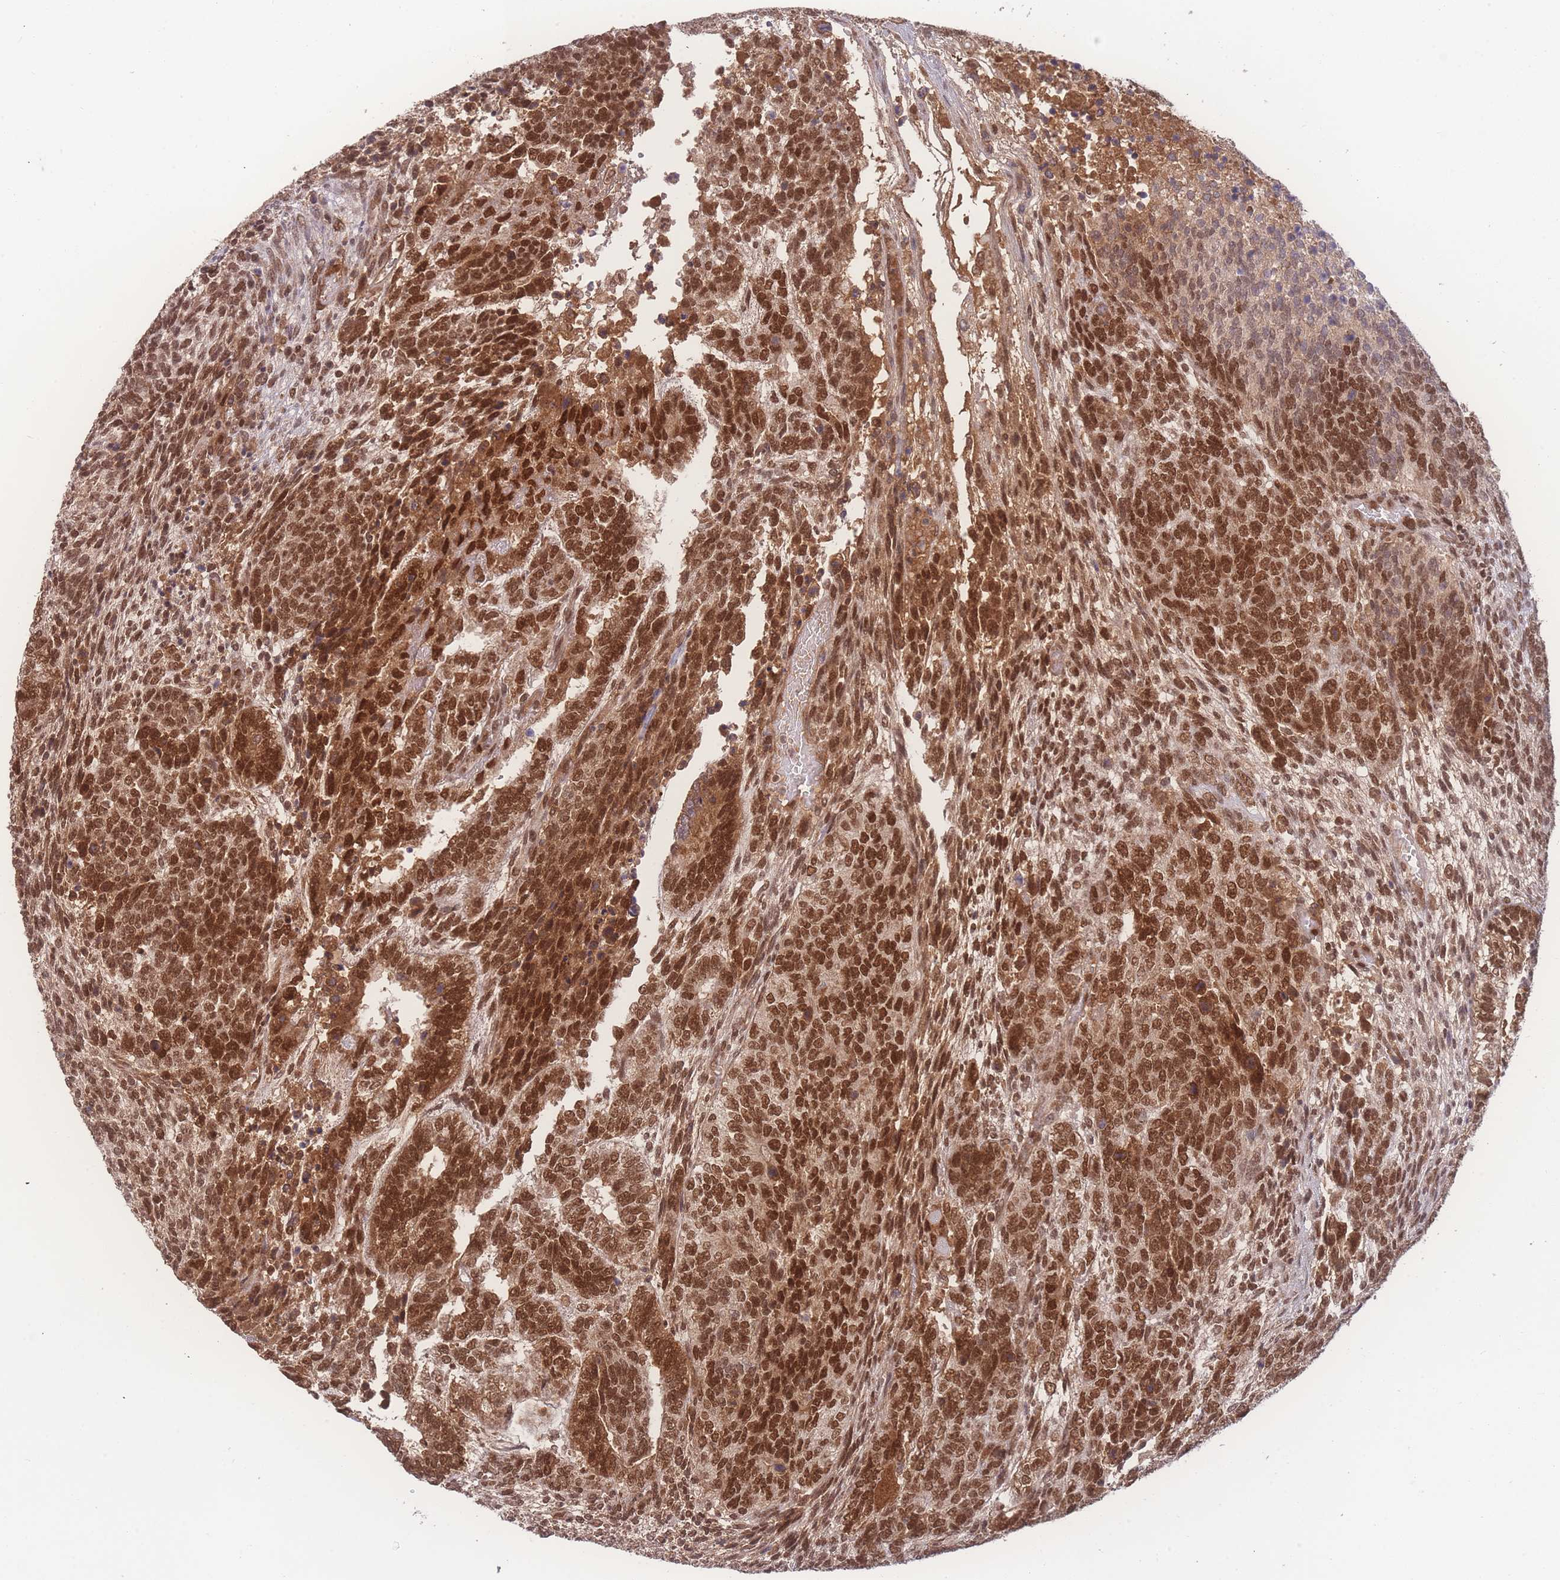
{"staining": {"intensity": "strong", "quantity": ">75%", "location": "cytoplasmic/membranous,nuclear"}, "tissue": "testis cancer", "cell_type": "Tumor cells", "image_type": "cancer", "snomed": [{"axis": "morphology", "description": "Carcinoma, Embryonal, NOS"}, {"axis": "topography", "description": "Testis"}], "caption": "High-magnification brightfield microscopy of embryonal carcinoma (testis) stained with DAB (3,3'-diaminobenzidine) (brown) and counterstained with hematoxylin (blue). tumor cells exhibit strong cytoplasmic/membranous and nuclear positivity is present in approximately>75% of cells.", "gene": "RAVER1", "patient": {"sex": "male", "age": 23}}